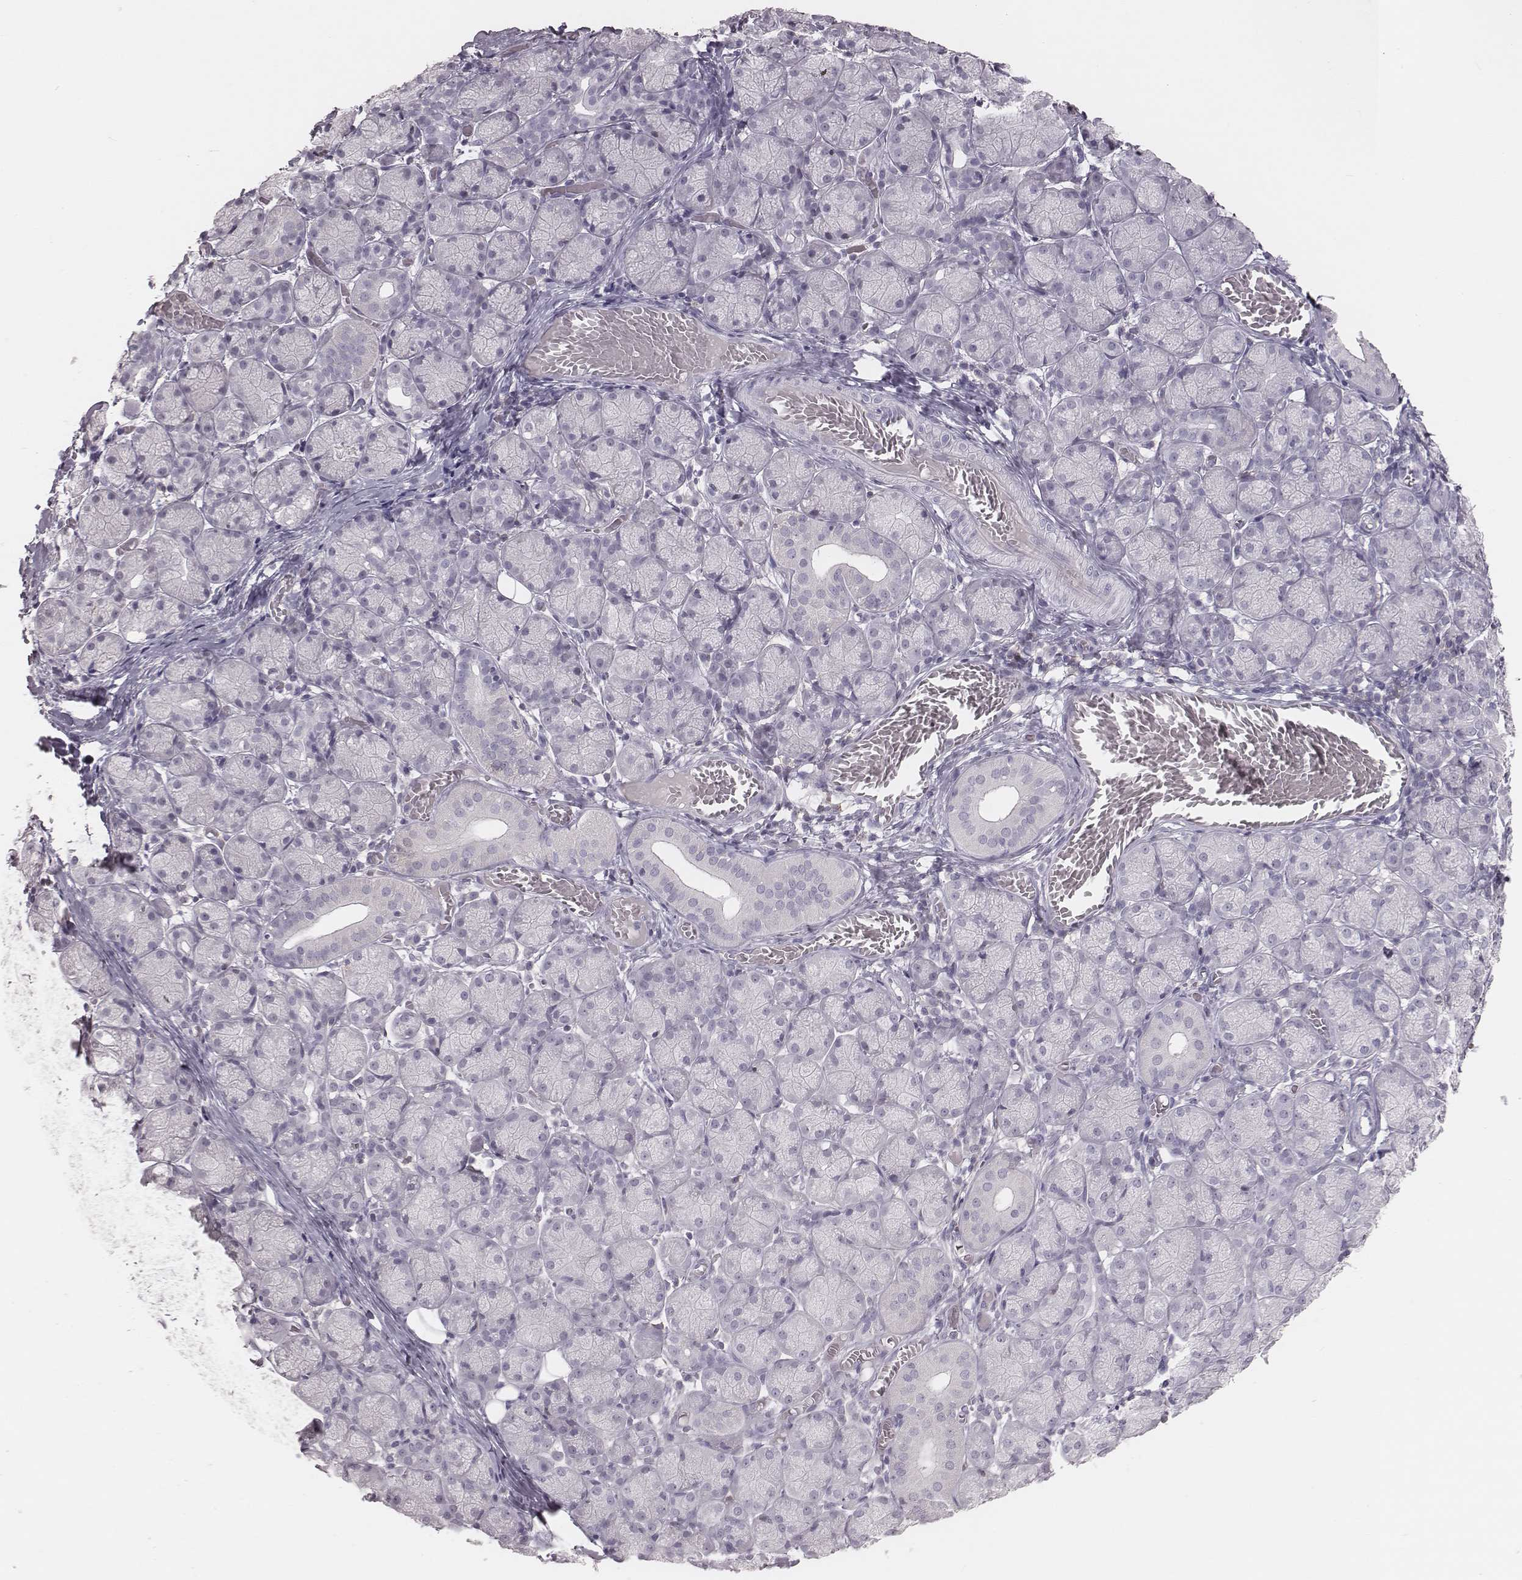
{"staining": {"intensity": "negative", "quantity": "none", "location": "none"}, "tissue": "salivary gland", "cell_type": "Glandular cells", "image_type": "normal", "snomed": [{"axis": "morphology", "description": "Normal tissue, NOS"}, {"axis": "topography", "description": "Salivary gland"}, {"axis": "topography", "description": "Peripheral nerve tissue"}], "caption": "A photomicrograph of human salivary gland is negative for staining in glandular cells. (IHC, brightfield microscopy, high magnification).", "gene": "PDCD1", "patient": {"sex": "female", "age": 24}}